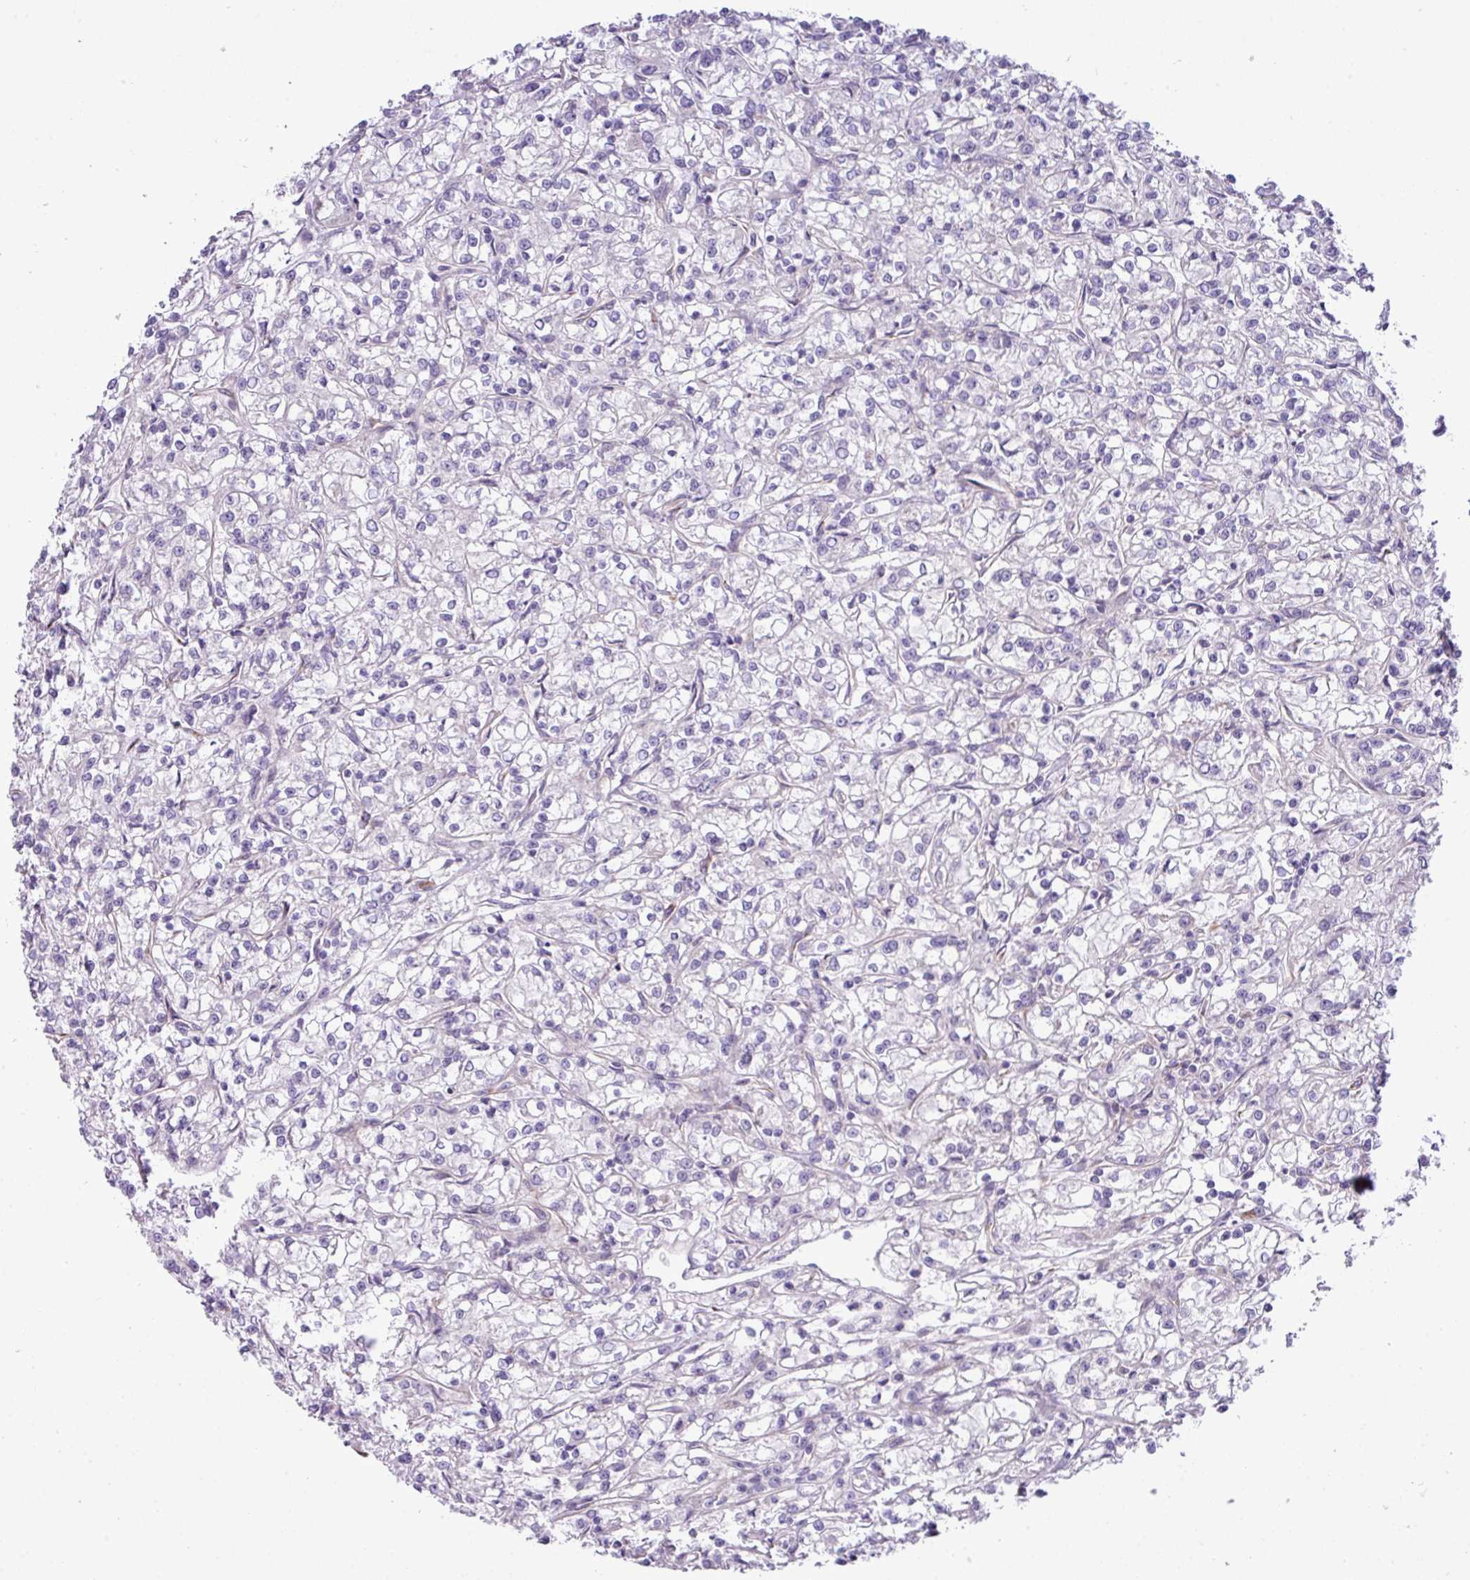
{"staining": {"intensity": "negative", "quantity": "none", "location": "none"}, "tissue": "renal cancer", "cell_type": "Tumor cells", "image_type": "cancer", "snomed": [{"axis": "morphology", "description": "Adenocarcinoma, NOS"}, {"axis": "topography", "description": "Kidney"}], "caption": "Tumor cells show no significant staining in renal cancer (adenocarcinoma).", "gene": "CFAP97", "patient": {"sex": "female", "age": 59}}